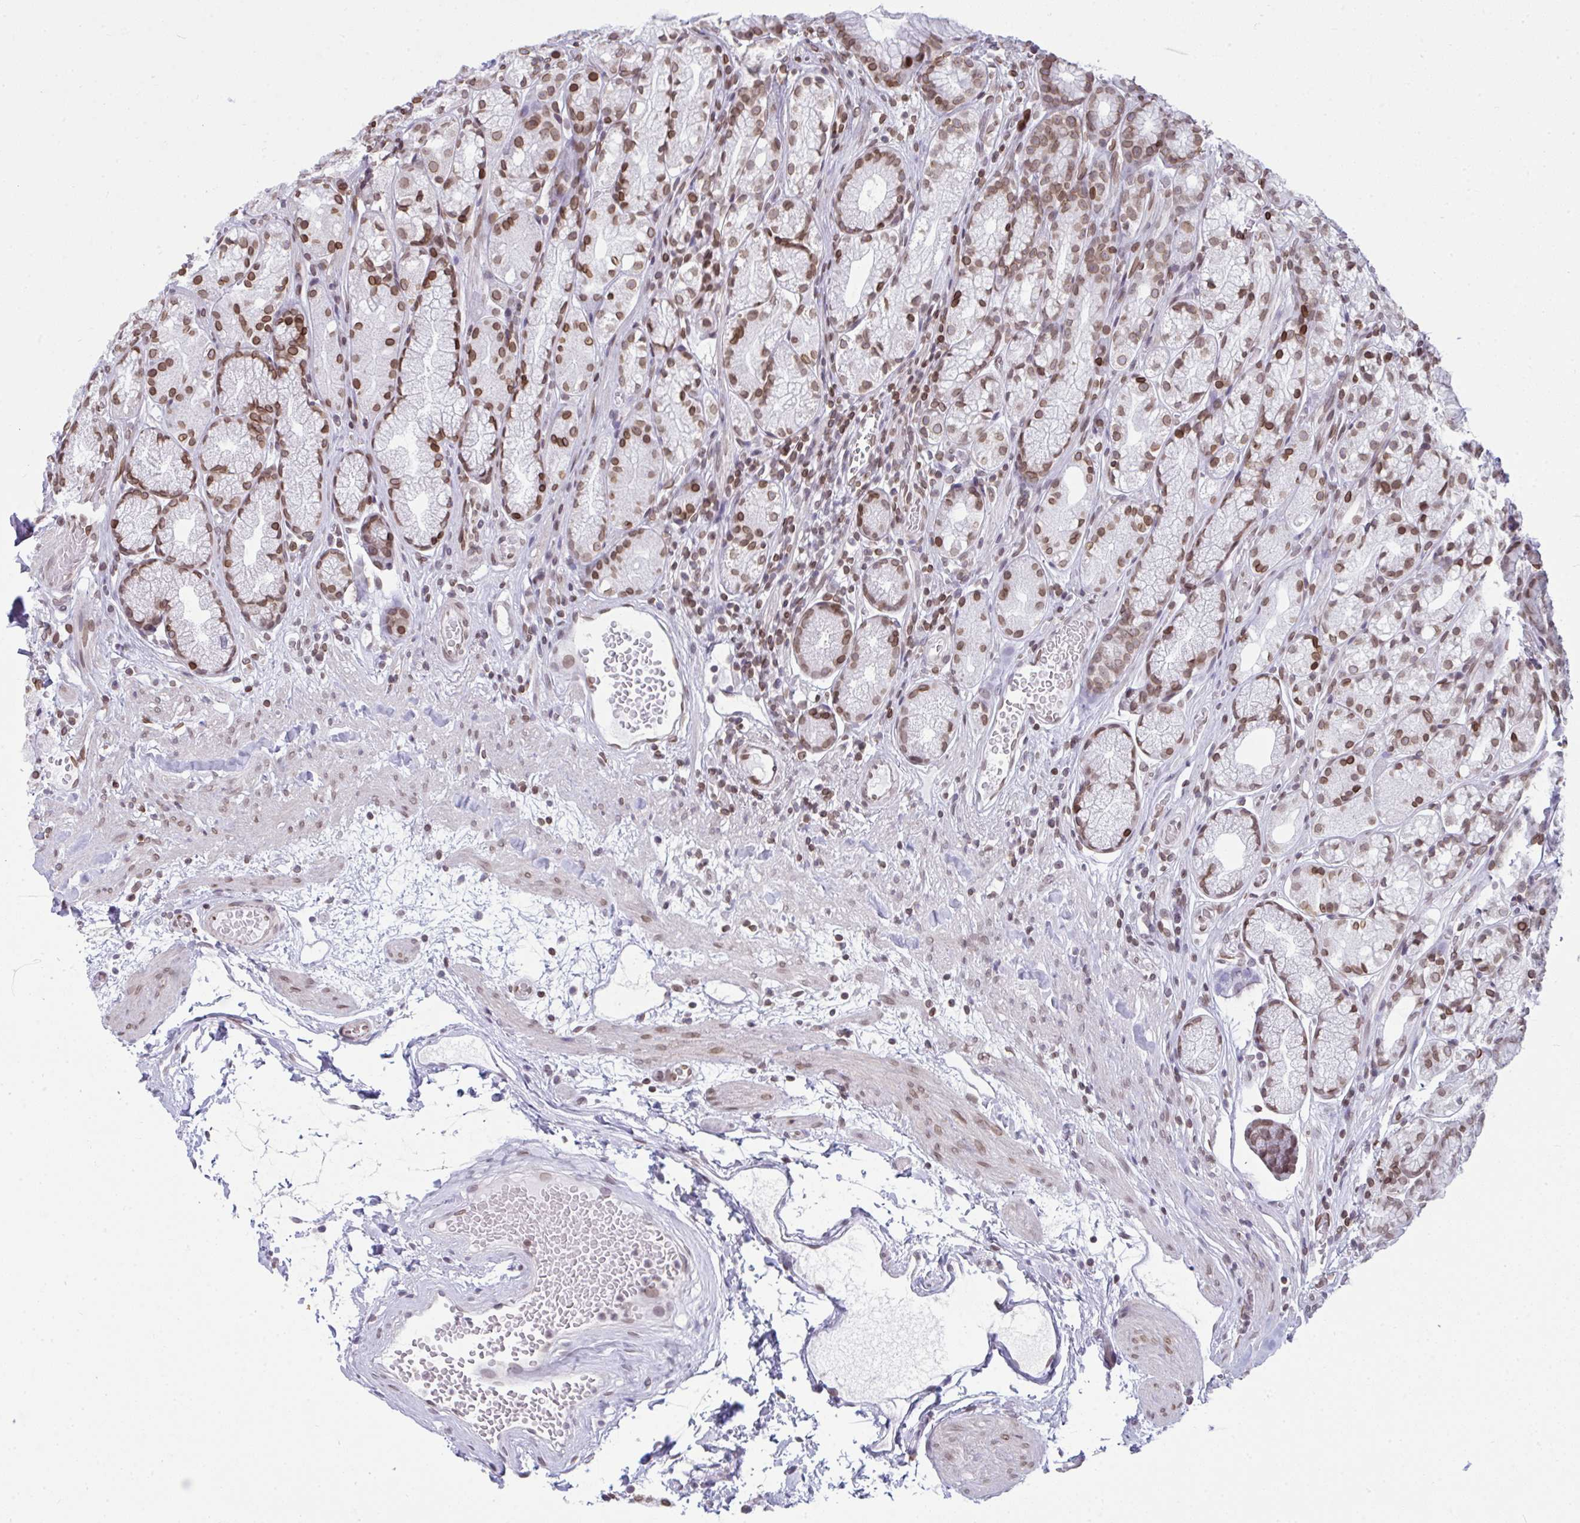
{"staining": {"intensity": "moderate", "quantity": ">75%", "location": "cytoplasmic/membranous,nuclear"}, "tissue": "stomach", "cell_type": "Glandular cells", "image_type": "normal", "snomed": [{"axis": "morphology", "description": "Normal tissue, NOS"}, {"axis": "topography", "description": "Smooth muscle"}, {"axis": "topography", "description": "Stomach"}], "caption": "A medium amount of moderate cytoplasmic/membranous,nuclear staining is seen in approximately >75% of glandular cells in benign stomach.", "gene": "LMNB2", "patient": {"sex": "male", "age": 70}}